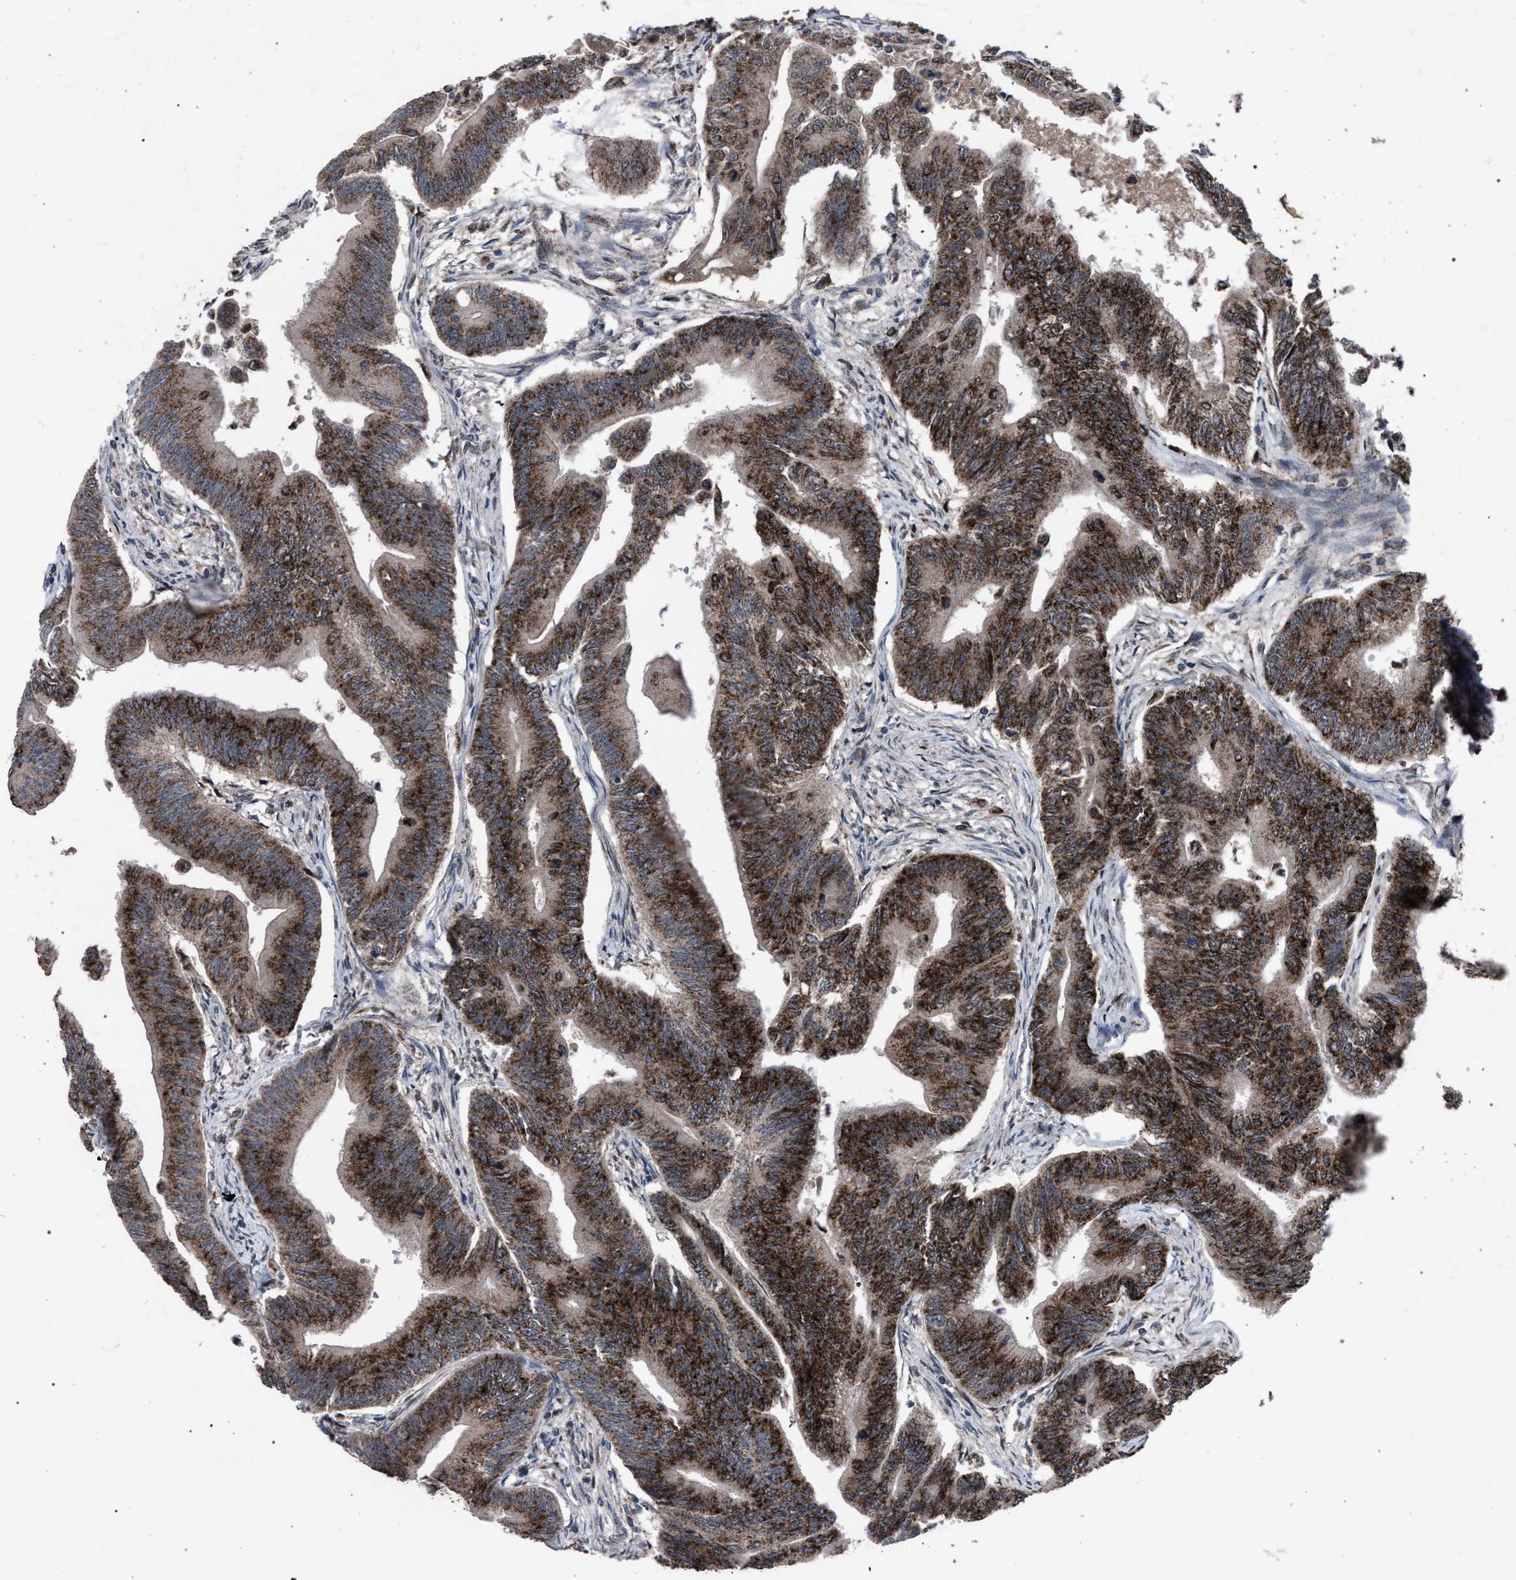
{"staining": {"intensity": "moderate", "quantity": ">75%", "location": "cytoplasmic/membranous"}, "tissue": "colorectal cancer", "cell_type": "Tumor cells", "image_type": "cancer", "snomed": [{"axis": "morphology", "description": "Adenoma, NOS"}, {"axis": "morphology", "description": "Adenocarcinoma, NOS"}, {"axis": "topography", "description": "Colon"}], "caption": "Colorectal cancer was stained to show a protein in brown. There is medium levels of moderate cytoplasmic/membranous positivity in about >75% of tumor cells.", "gene": "HSD17B4", "patient": {"sex": "male", "age": 79}}